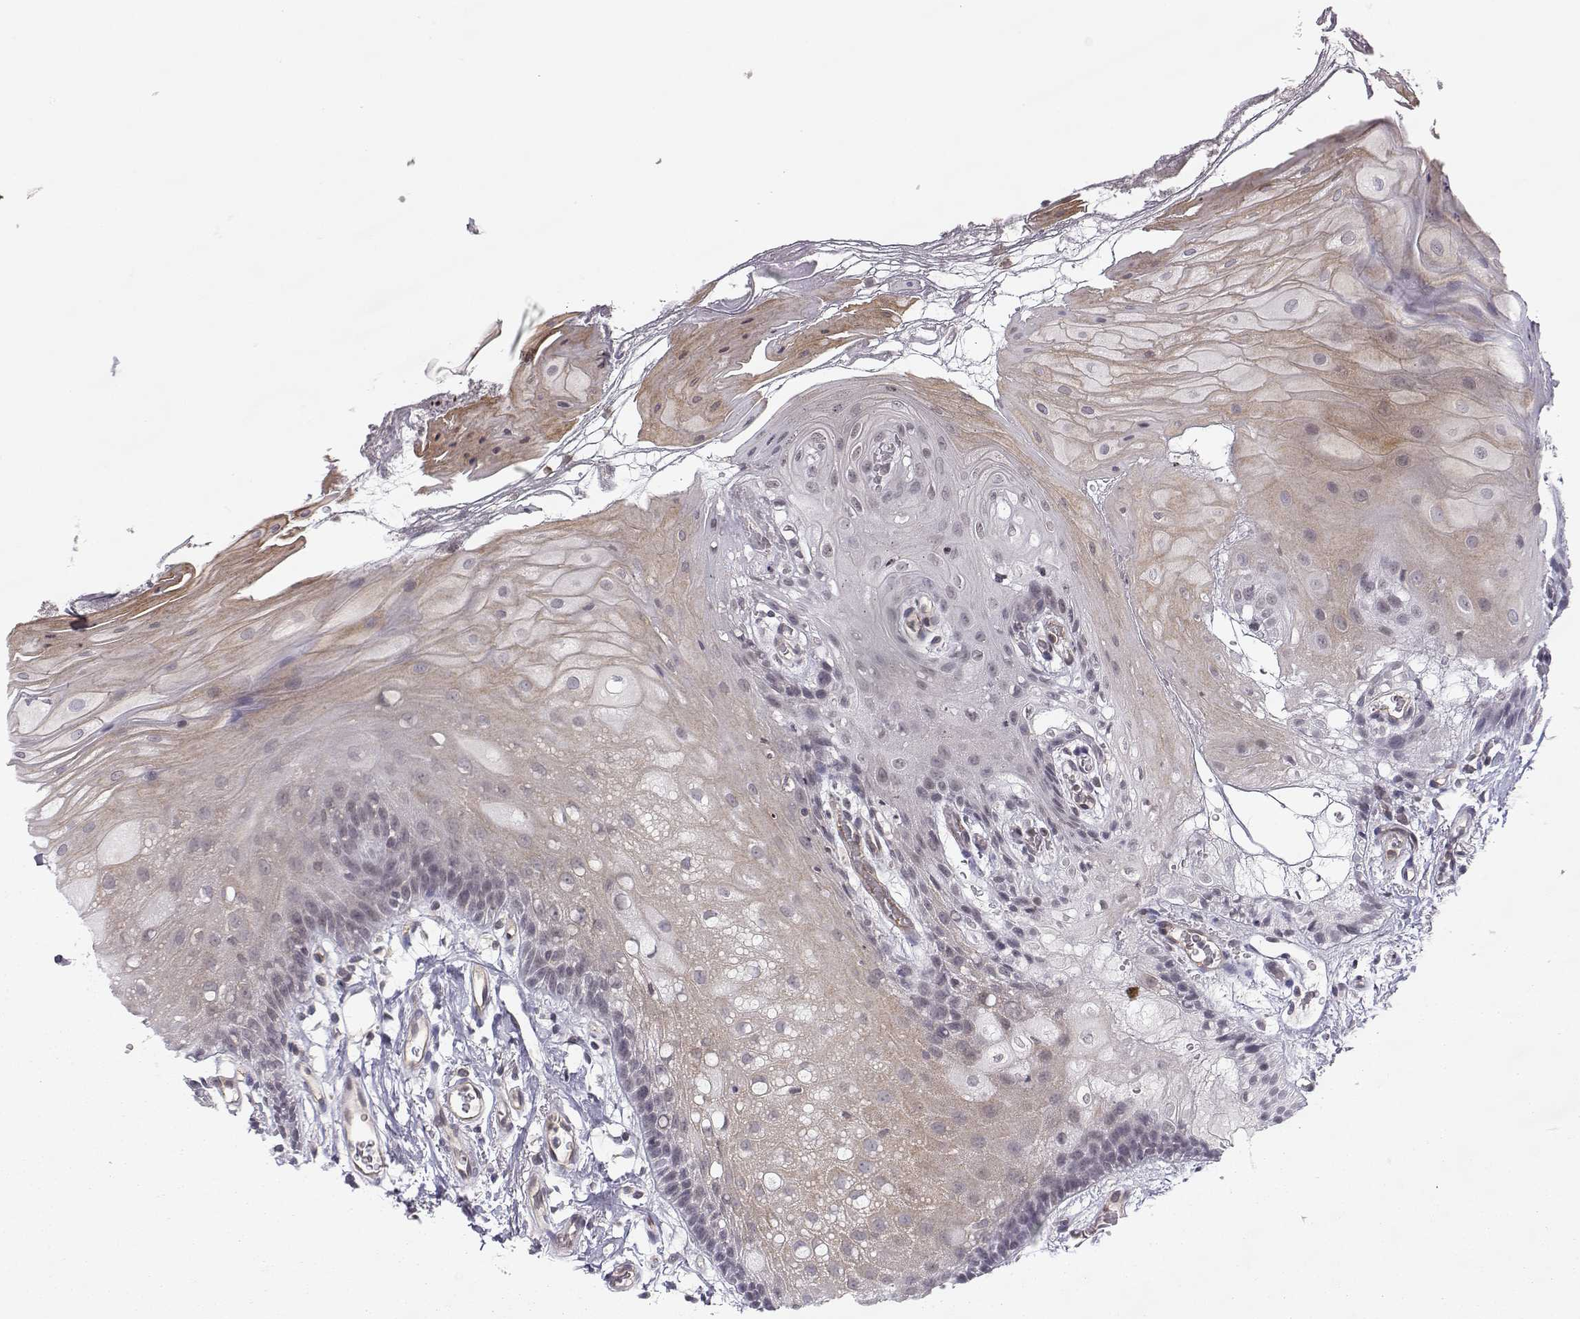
{"staining": {"intensity": "weak", "quantity": ">75%", "location": "cytoplasmic/membranous"}, "tissue": "oral mucosa", "cell_type": "Squamous epithelial cells", "image_type": "normal", "snomed": [{"axis": "morphology", "description": "Normal tissue, NOS"}, {"axis": "morphology", "description": "Squamous cell carcinoma, NOS"}, {"axis": "topography", "description": "Oral tissue"}, {"axis": "topography", "description": "Head-Neck"}], "caption": "Oral mucosa was stained to show a protein in brown. There is low levels of weak cytoplasmic/membranous staining in approximately >75% of squamous epithelial cells. (IHC, brightfield microscopy, high magnification).", "gene": "KIF13B", "patient": {"sex": "male", "age": 69}}